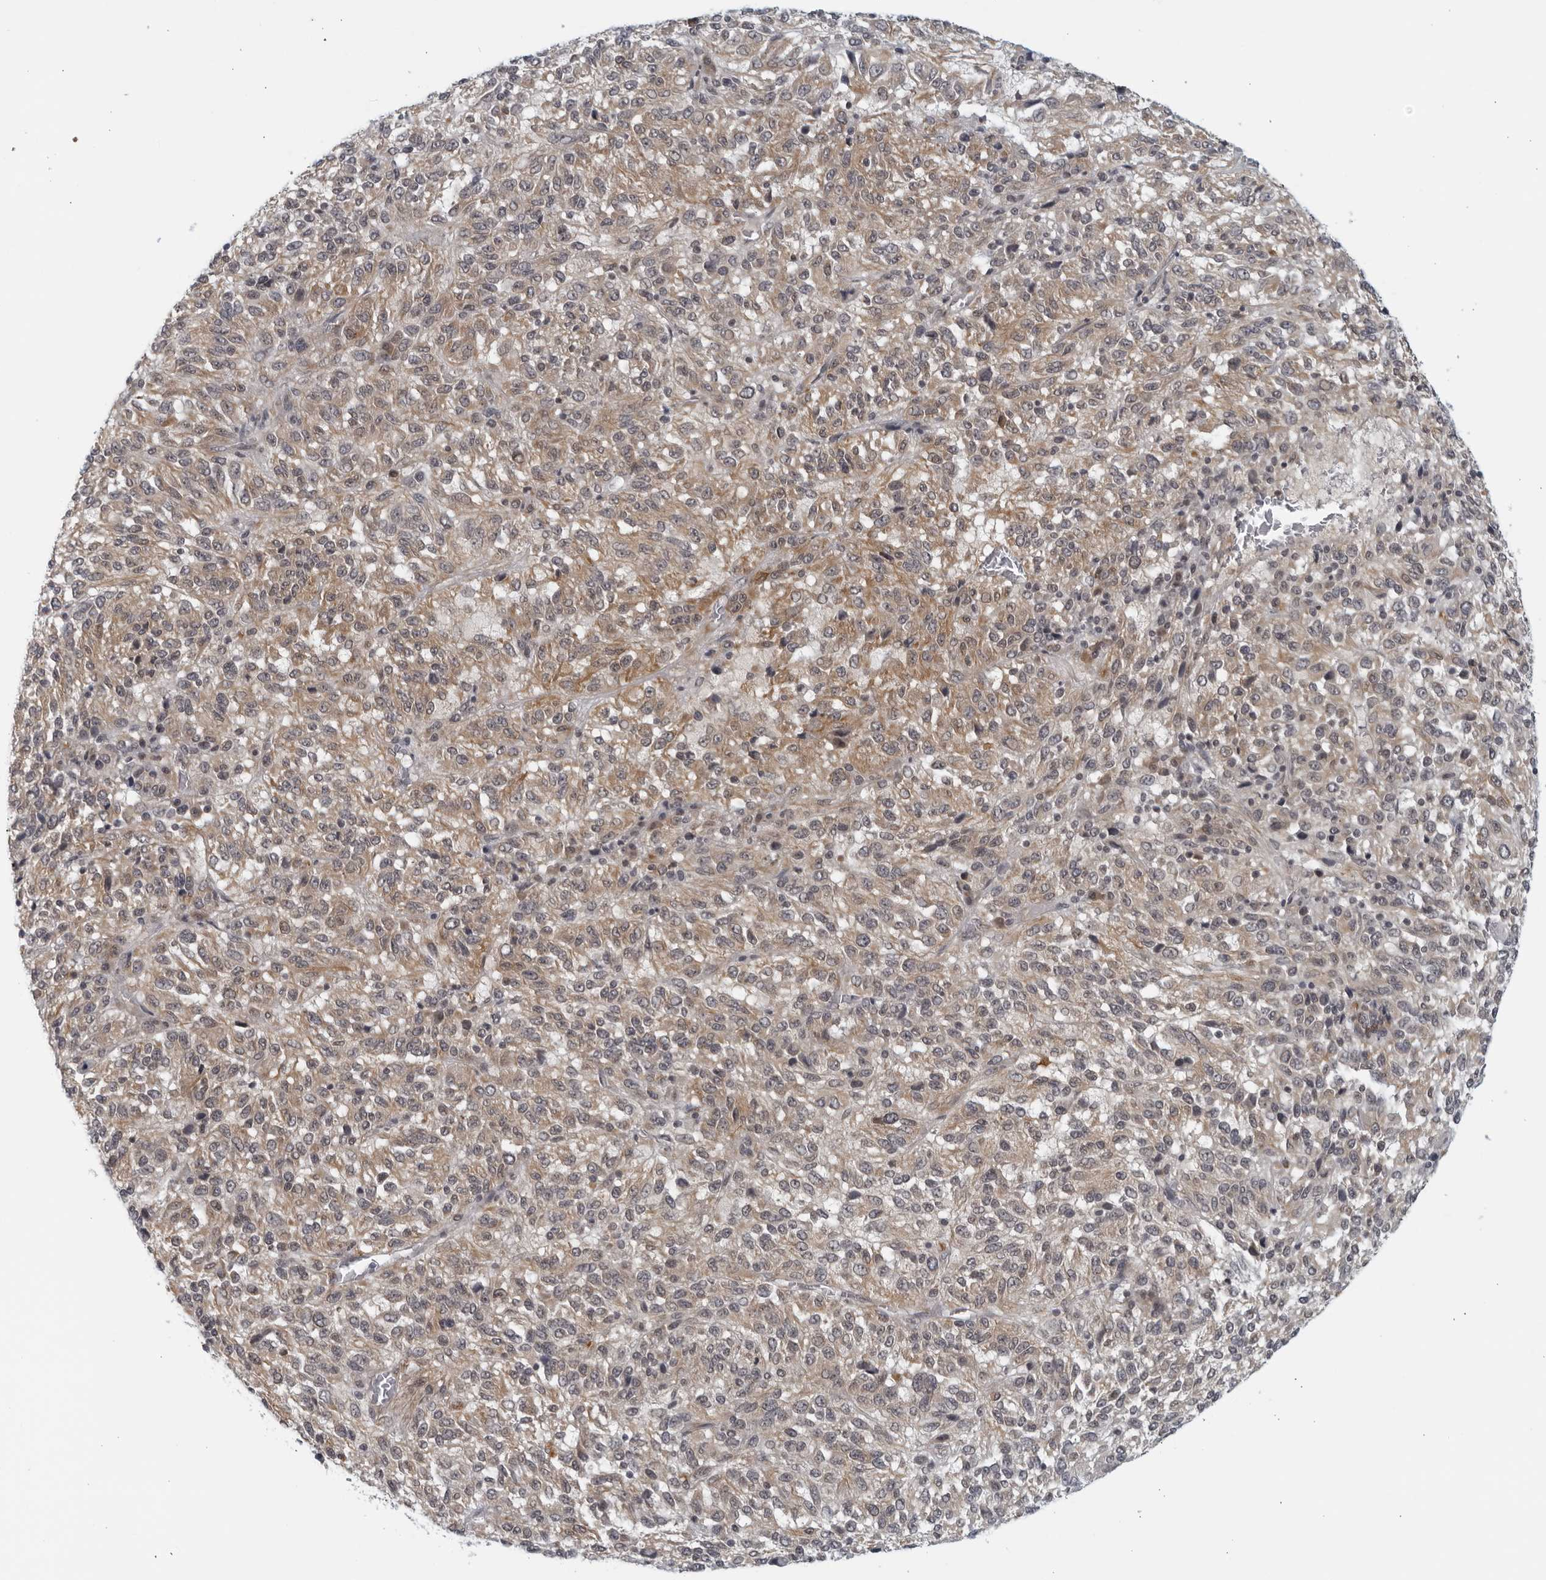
{"staining": {"intensity": "weak", "quantity": "25%-75%", "location": "cytoplasmic/membranous"}, "tissue": "melanoma", "cell_type": "Tumor cells", "image_type": "cancer", "snomed": [{"axis": "morphology", "description": "Malignant melanoma, Metastatic site"}, {"axis": "topography", "description": "Lung"}], "caption": "Brown immunohistochemical staining in human melanoma demonstrates weak cytoplasmic/membranous expression in about 25%-75% of tumor cells.", "gene": "RC3H1", "patient": {"sex": "male", "age": 64}}